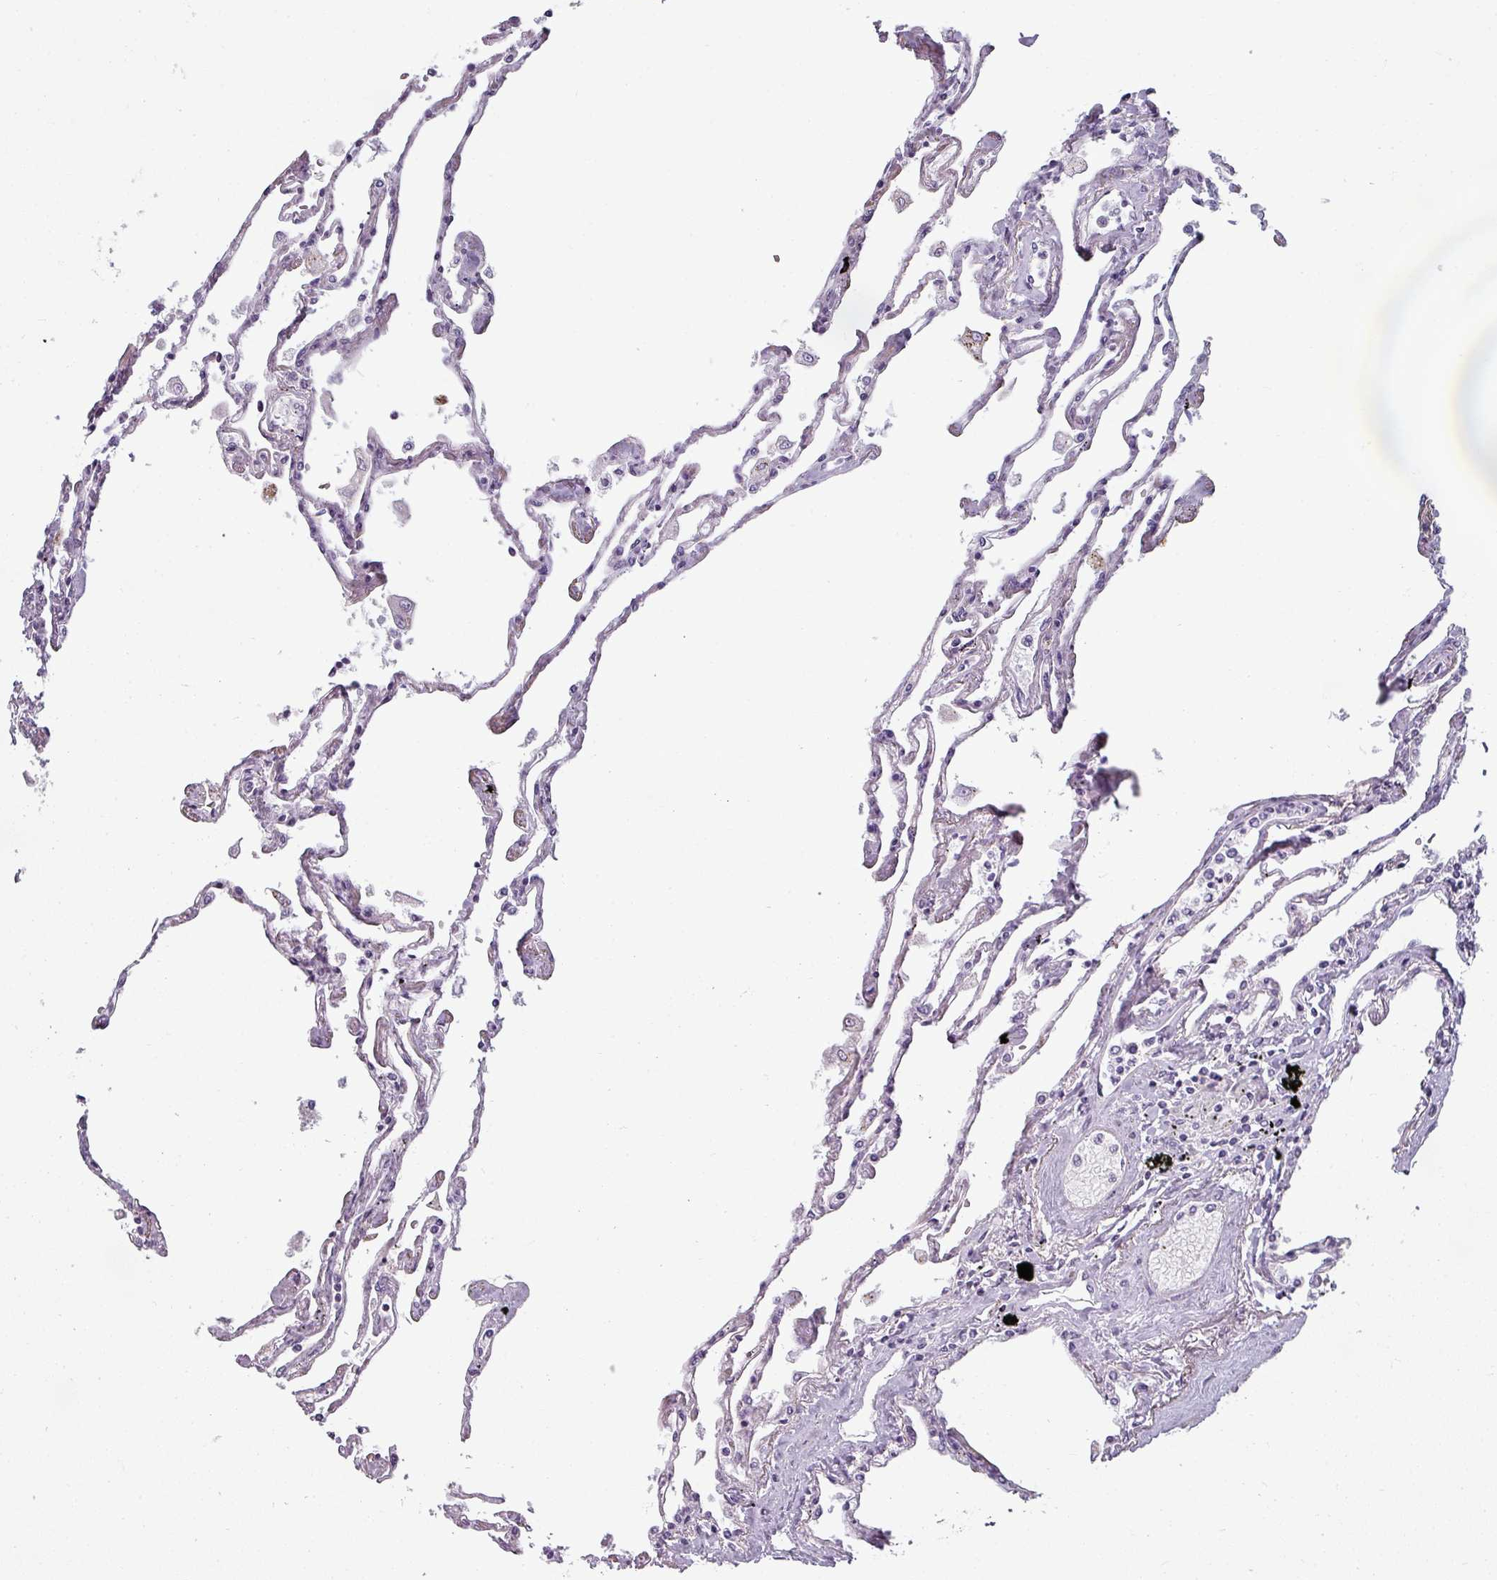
{"staining": {"intensity": "negative", "quantity": "none", "location": "none"}, "tissue": "lung", "cell_type": "Alveolar cells", "image_type": "normal", "snomed": [{"axis": "morphology", "description": "Normal tissue, NOS"}, {"axis": "topography", "description": "Lung"}], "caption": "Unremarkable lung was stained to show a protein in brown. There is no significant expression in alveolar cells. The staining is performed using DAB brown chromogen with nuclei counter-stained in using hematoxylin.", "gene": "ASB1", "patient": {"sex": "female", "age": 67}}